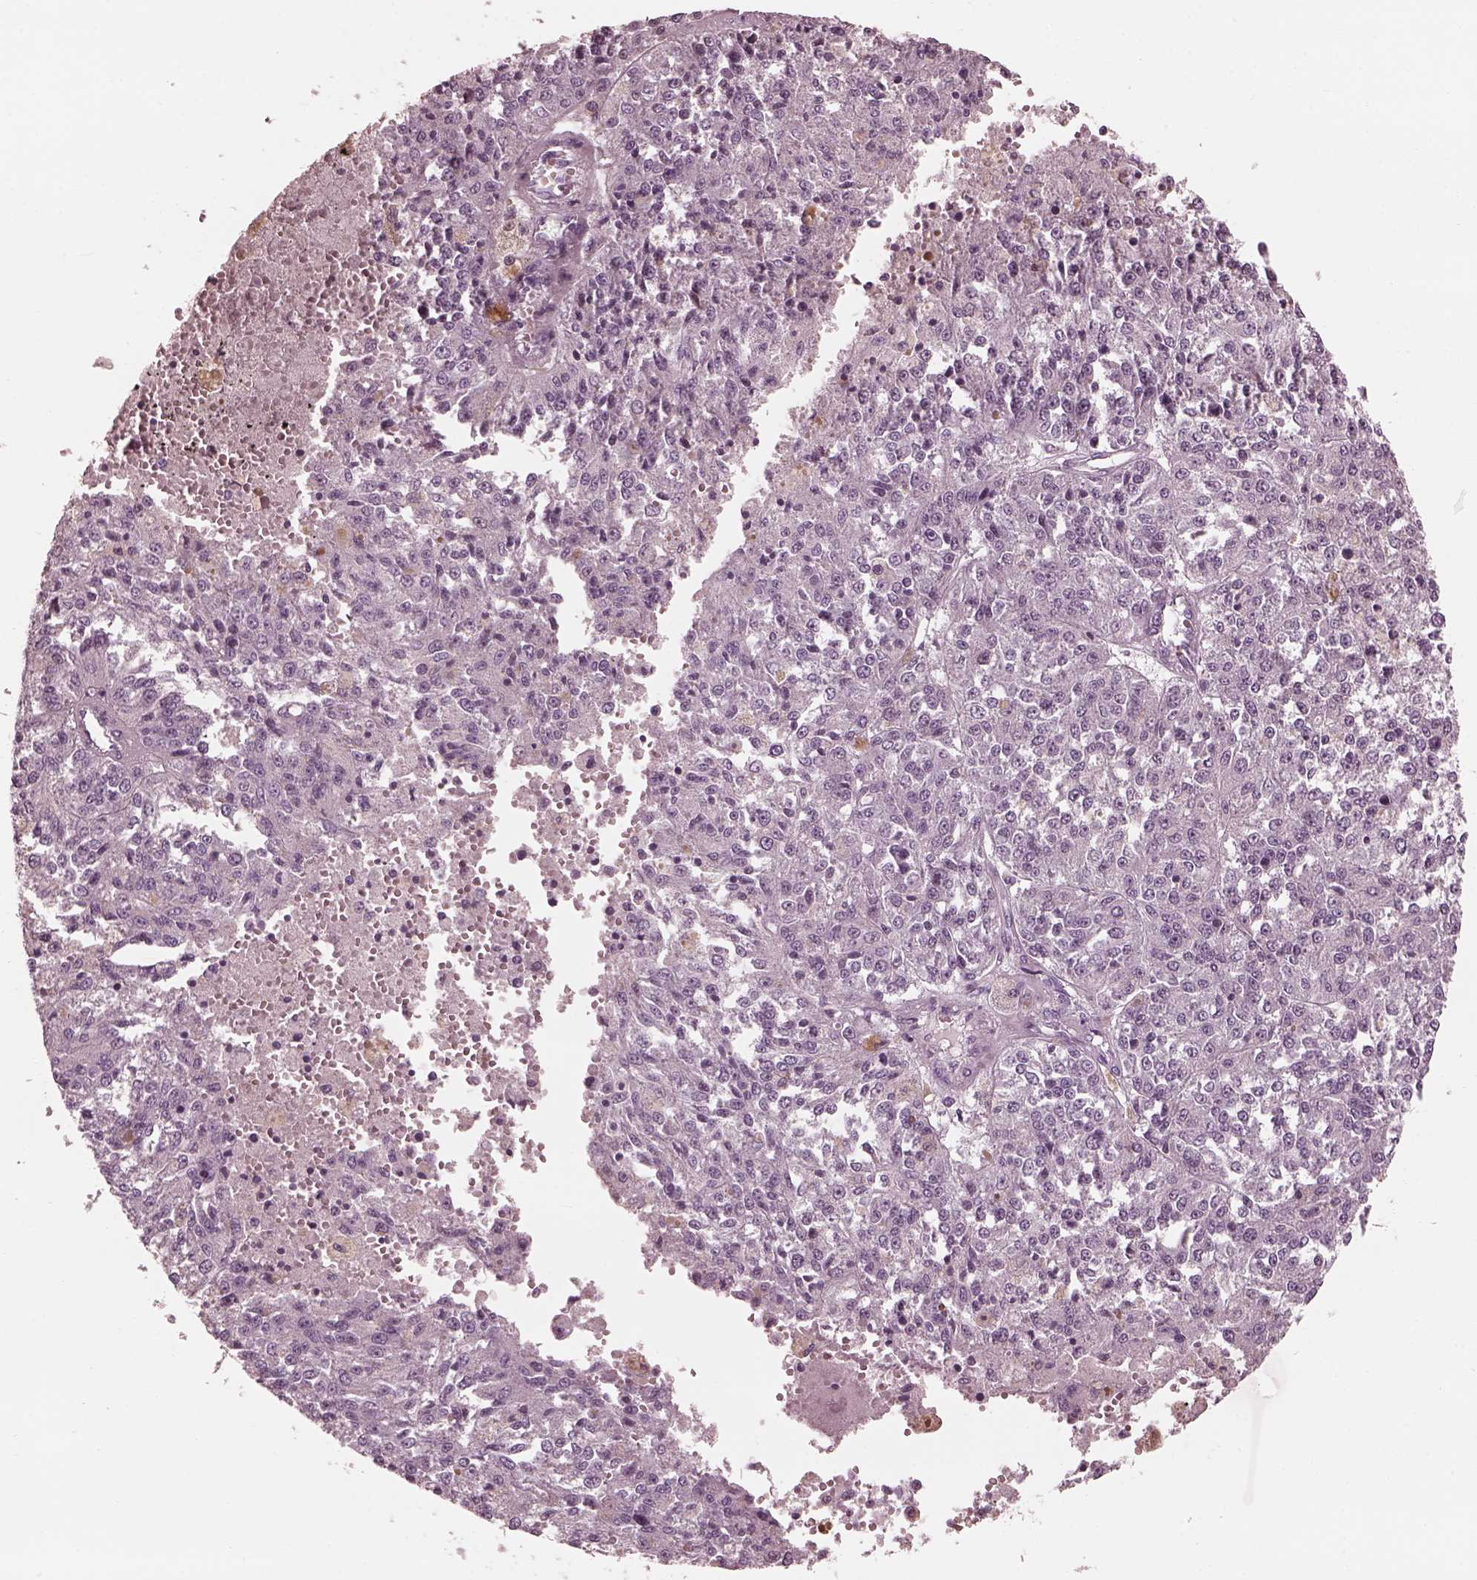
{"staining": {"intensity": "negative", "quantity": "none", "location": "none"}, "tissue": "melanoma", "cell_type": "Tumor cells", "image_type": "cancer", "snomed": [{"axis": "morphology", "description": "Malignant melanoma, Metastatic site"}, {"axis": "topography", "description": "Lymph node"}], "caption": "This is an IHC photomicrograph of melanoma. There is no staining in tumor cells.", "gene": "FABP9", "patient": {"sex": "female", "age": 64}}